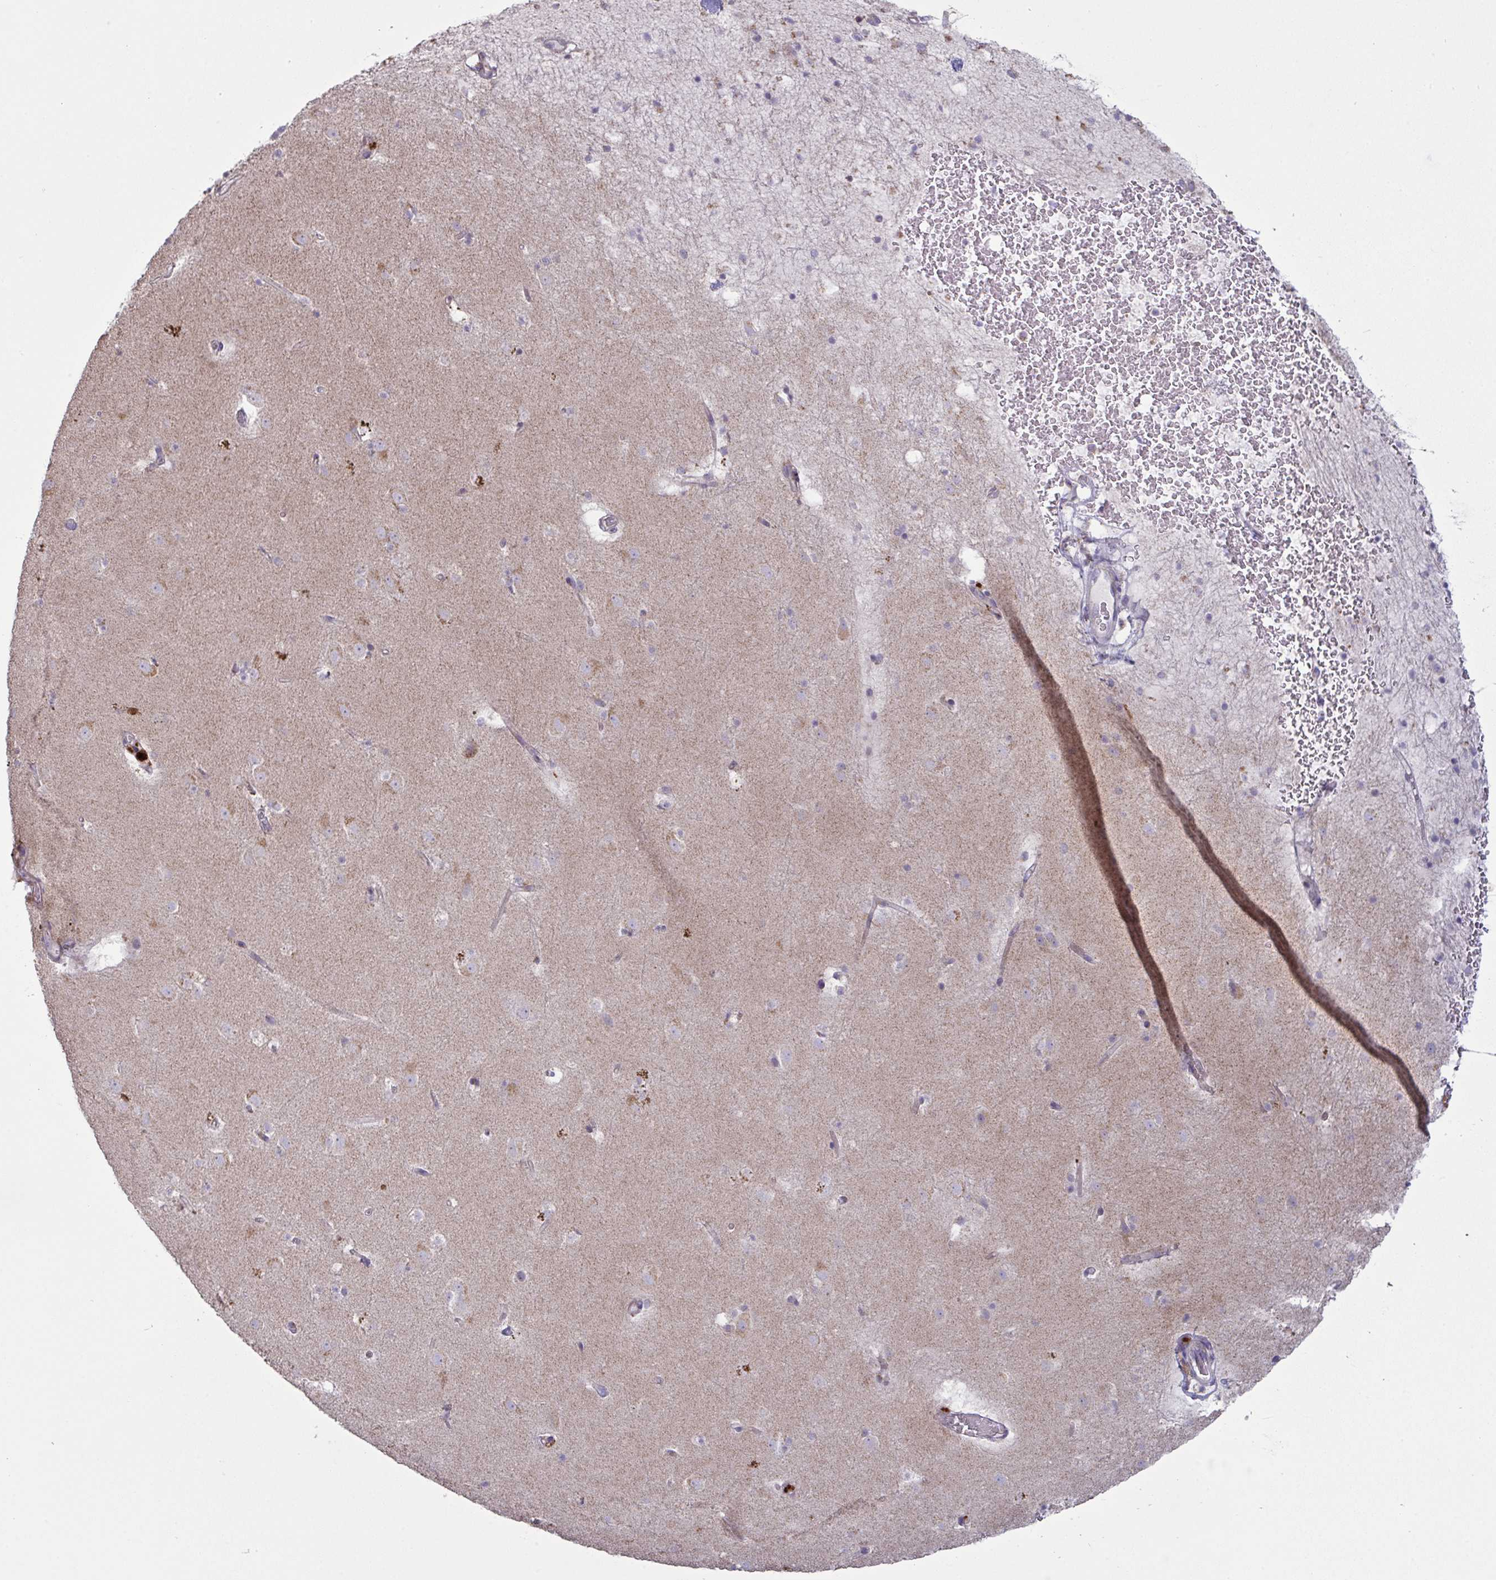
{"staining": {"intensity": "negative", "quantity": "none", "location": "none"}, "tissue": "caudate", "cell_type": "Glial cells", "image_type": "normal", "snomed": [{"axis": "morphology", "description": "Normal tissue, NOS"}, {"axis": "topography", "description": "Lateral ventricle wall"}], "caption": "A high-resolution histopathology image shows immunohistochemistry (IHC) staining of benign caudate, which exhibits no significant positivity in glial cells.", "gene": "MICOS10", "patient": {"sex": "male", "age": 37}}